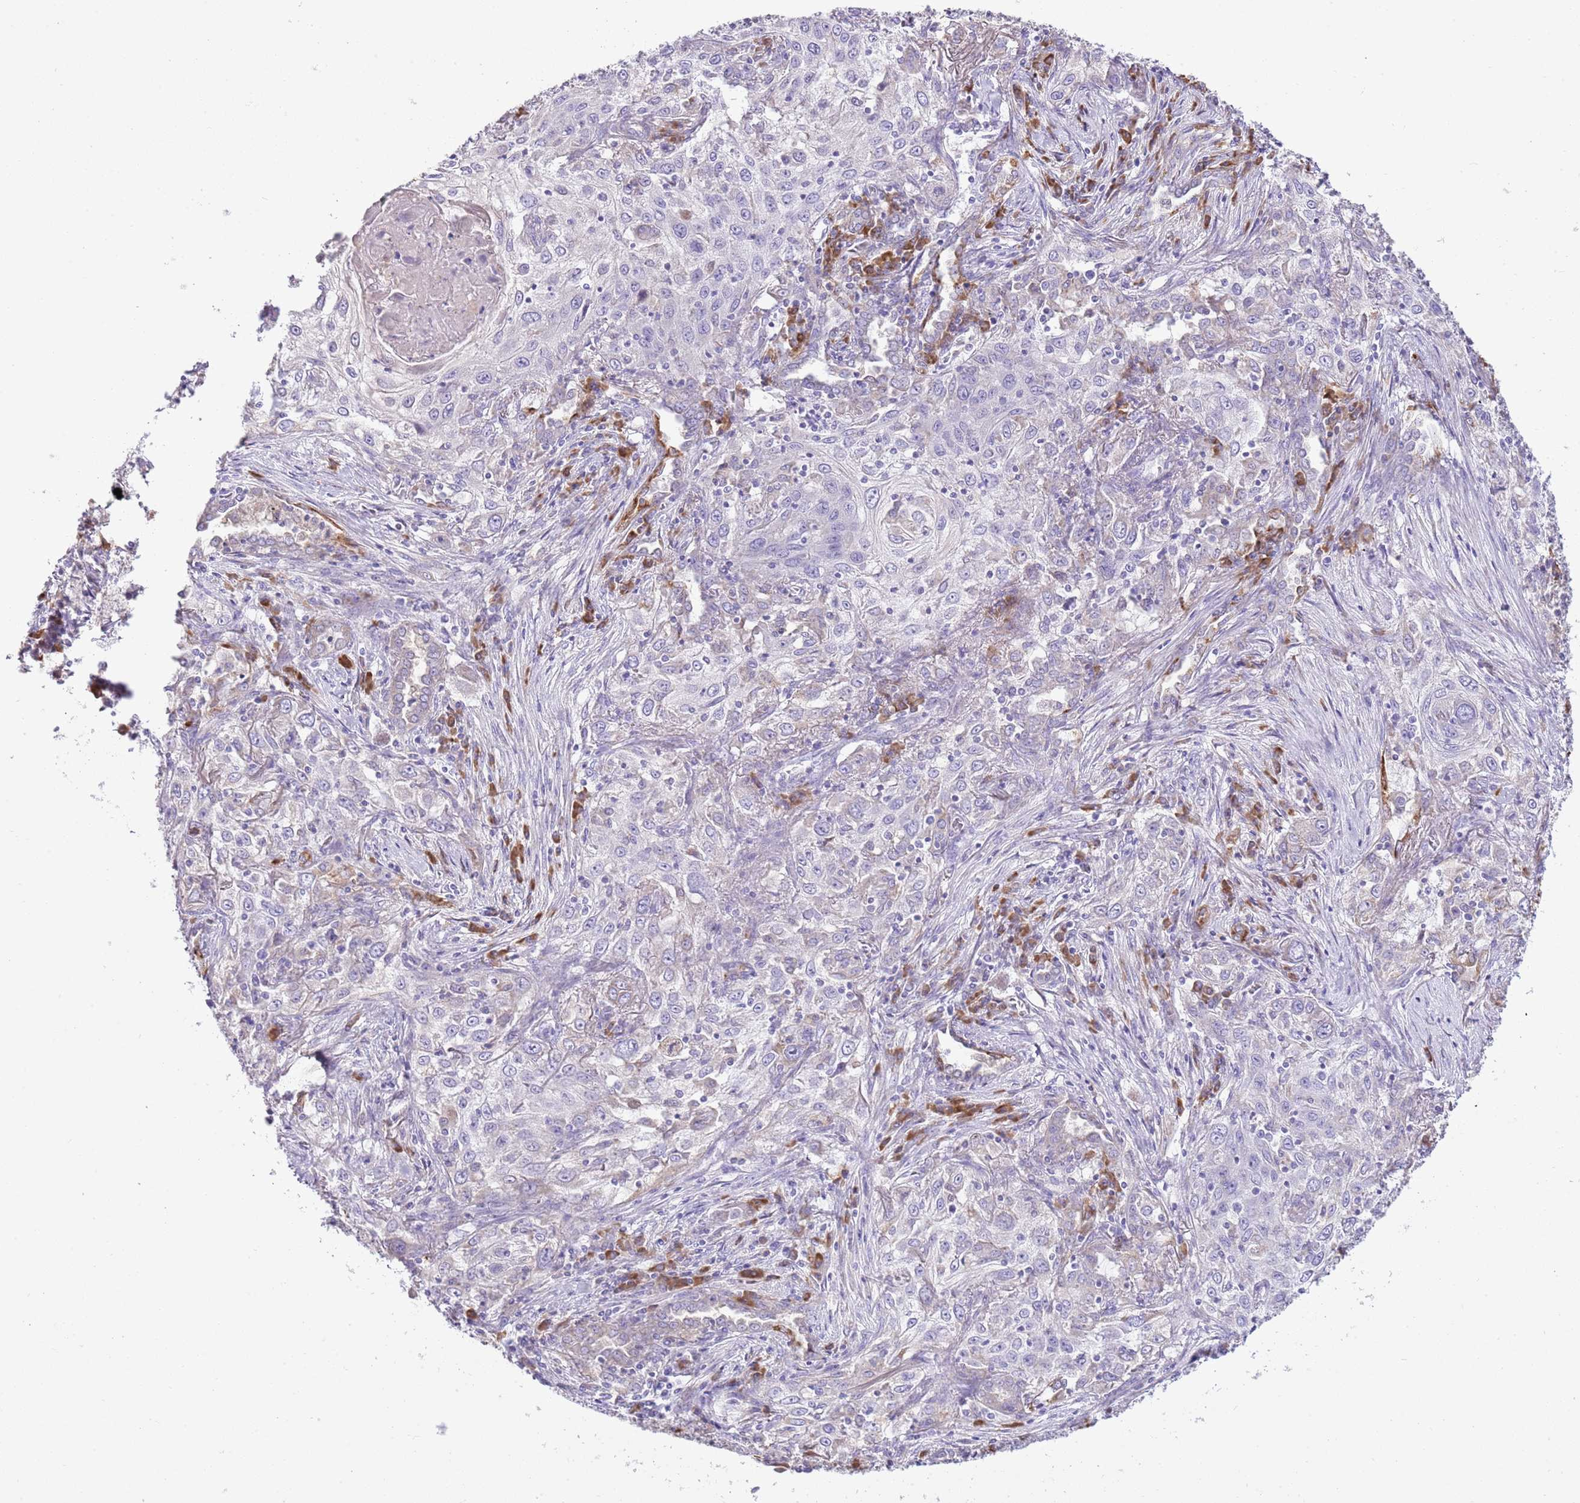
{"staining": {"intensity": "negative", "quantity": "none", "location": "none"}, "tissue": "lung cancer", "cell_type": "Tumor cells", "image_type": "cancer", "snomed": [{"axis": "morphology", "description": "Squamous cell carcinoma, NOS"}, {"axis": "topography", "description": "Lung"}], "caption": "Tumor cells show no significant protein staining in lung cancer (squamous cell carcinoma). (DAB (3,3'-diaminobenzidine) immunohistochemistry (IHC) with hematoxylin counter stain).", "gene": "AAR2", "patient": {"sex": "female", "age": 69}}